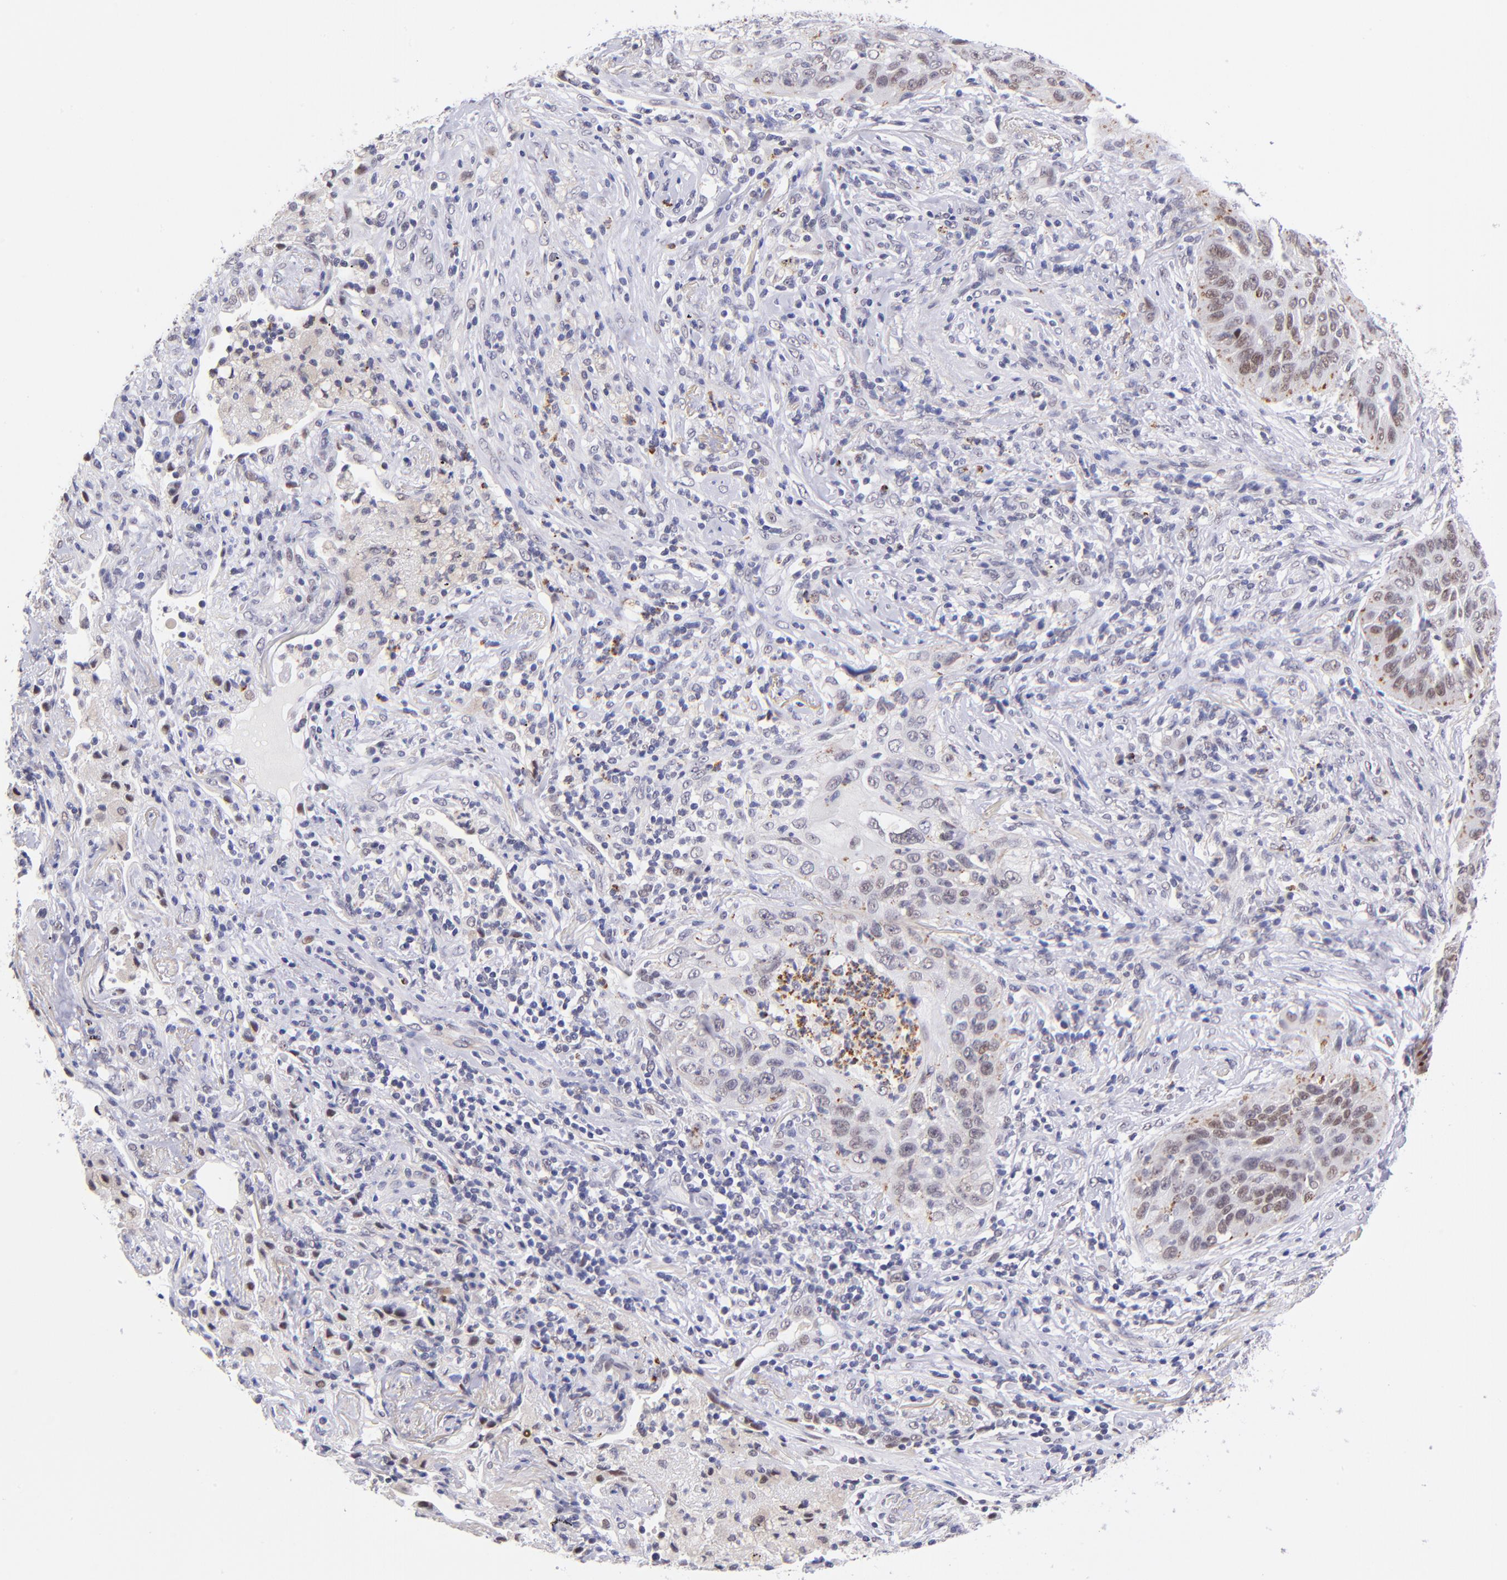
{"staining": {"intensity": "weak", "quantity": "<25%", "location": "nuclear"}, "tissue": "lung cancer", "cell_type": "Tumor cells", "image_type": "cancer", "snomed": [{"axis": "morphology", "description": "Squamous cell carcinoma, NOS"}, {"axis": "topography", "description": "Lung"}], "caption": "Human lung cancer (squamous cell carcinoma) stained for a protein using IHC displays no positivity in tumor cells.", "gene": "SOX6", "patient": {"sex": "female", "age": 67}}